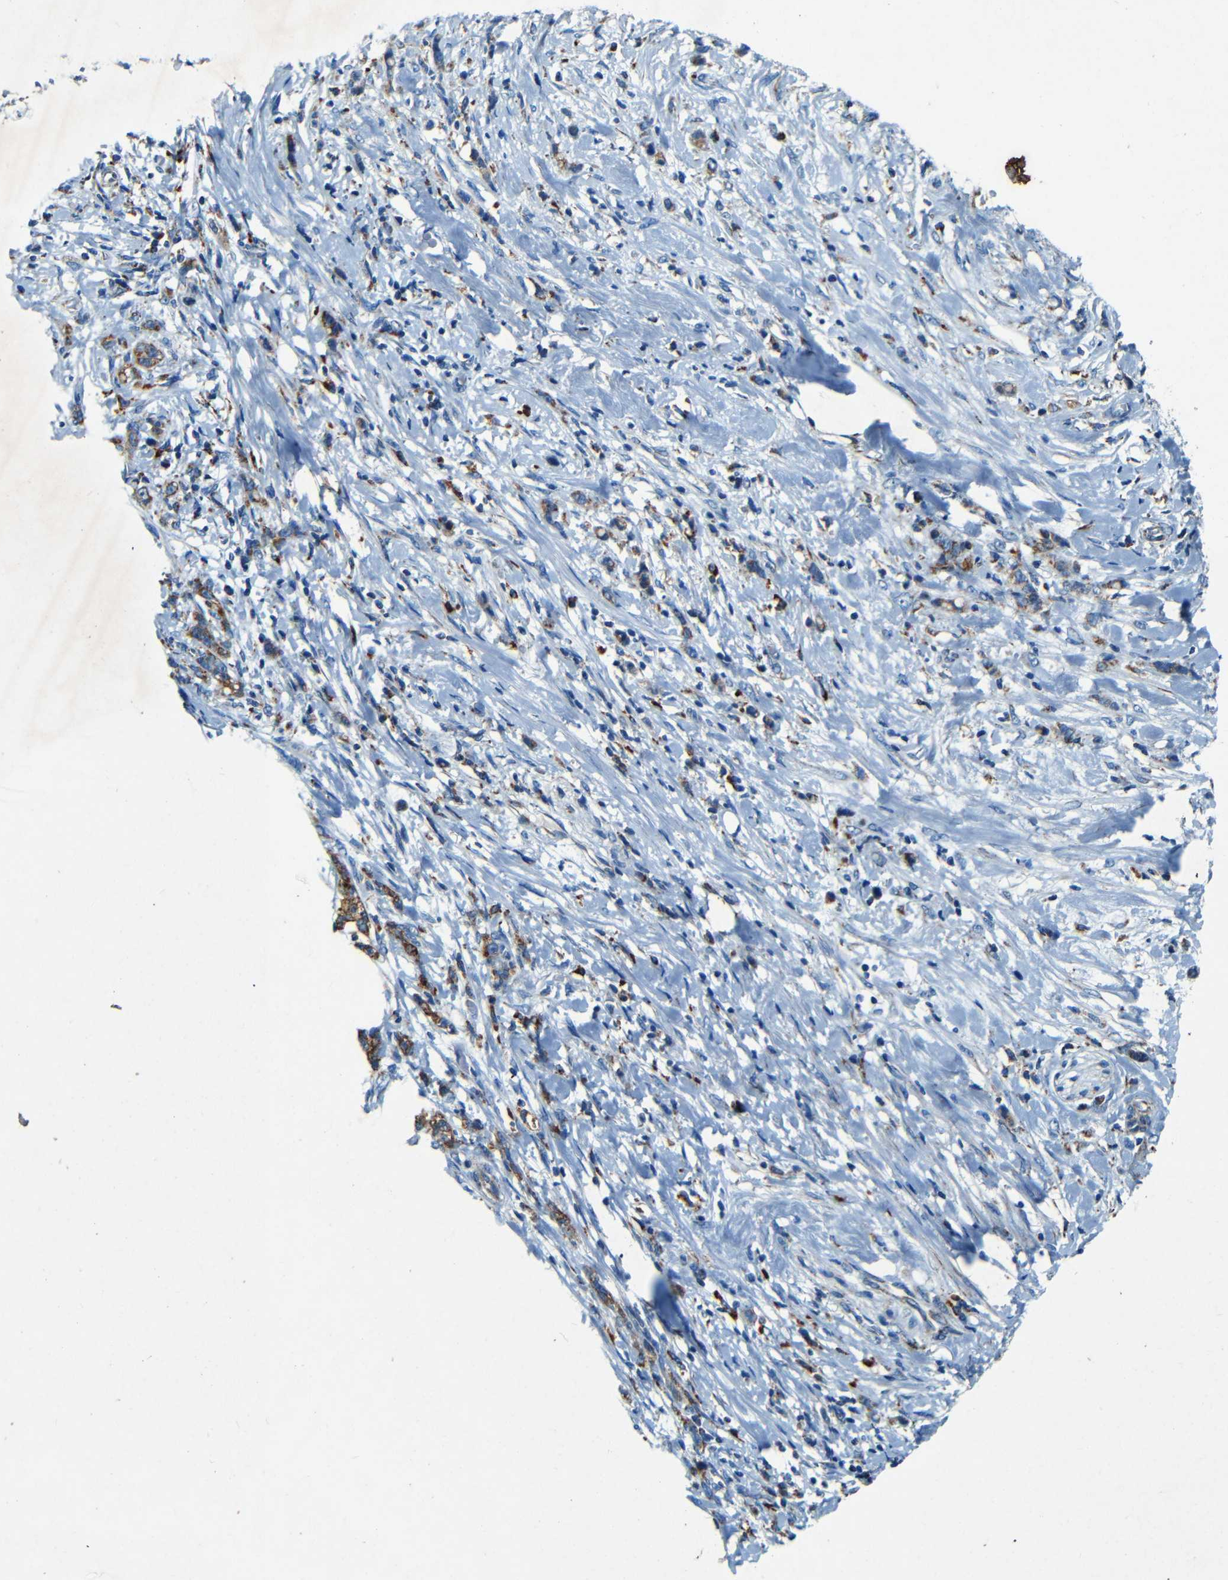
{"staining": {"intensity": "moderate", "quantity": ">75%", "location": "cytoplasmic/membranous"}, "tissue": "stomach cancer", "cell_type": "Tumor cells", "image_type": "cancer", "snomed": [{"axis": "morphology", "description": "Adenocarcinoma, NOS"}, {"axis": "topography", "description": "Stomach, lower"}], "caption": "Adenocarcinoma (stomach) stained with immunohistochemistry (IHC) reveals moderate cytoplasmic/membranous positivity in approximately >75% of tumor cells. The protein is stained brown, and the nuclei are stained in blue (DAB IHC with brightfield microscopy, high magnification).", "gene": "WSCD2", "patient": {"sex": "male", "age": 88}}